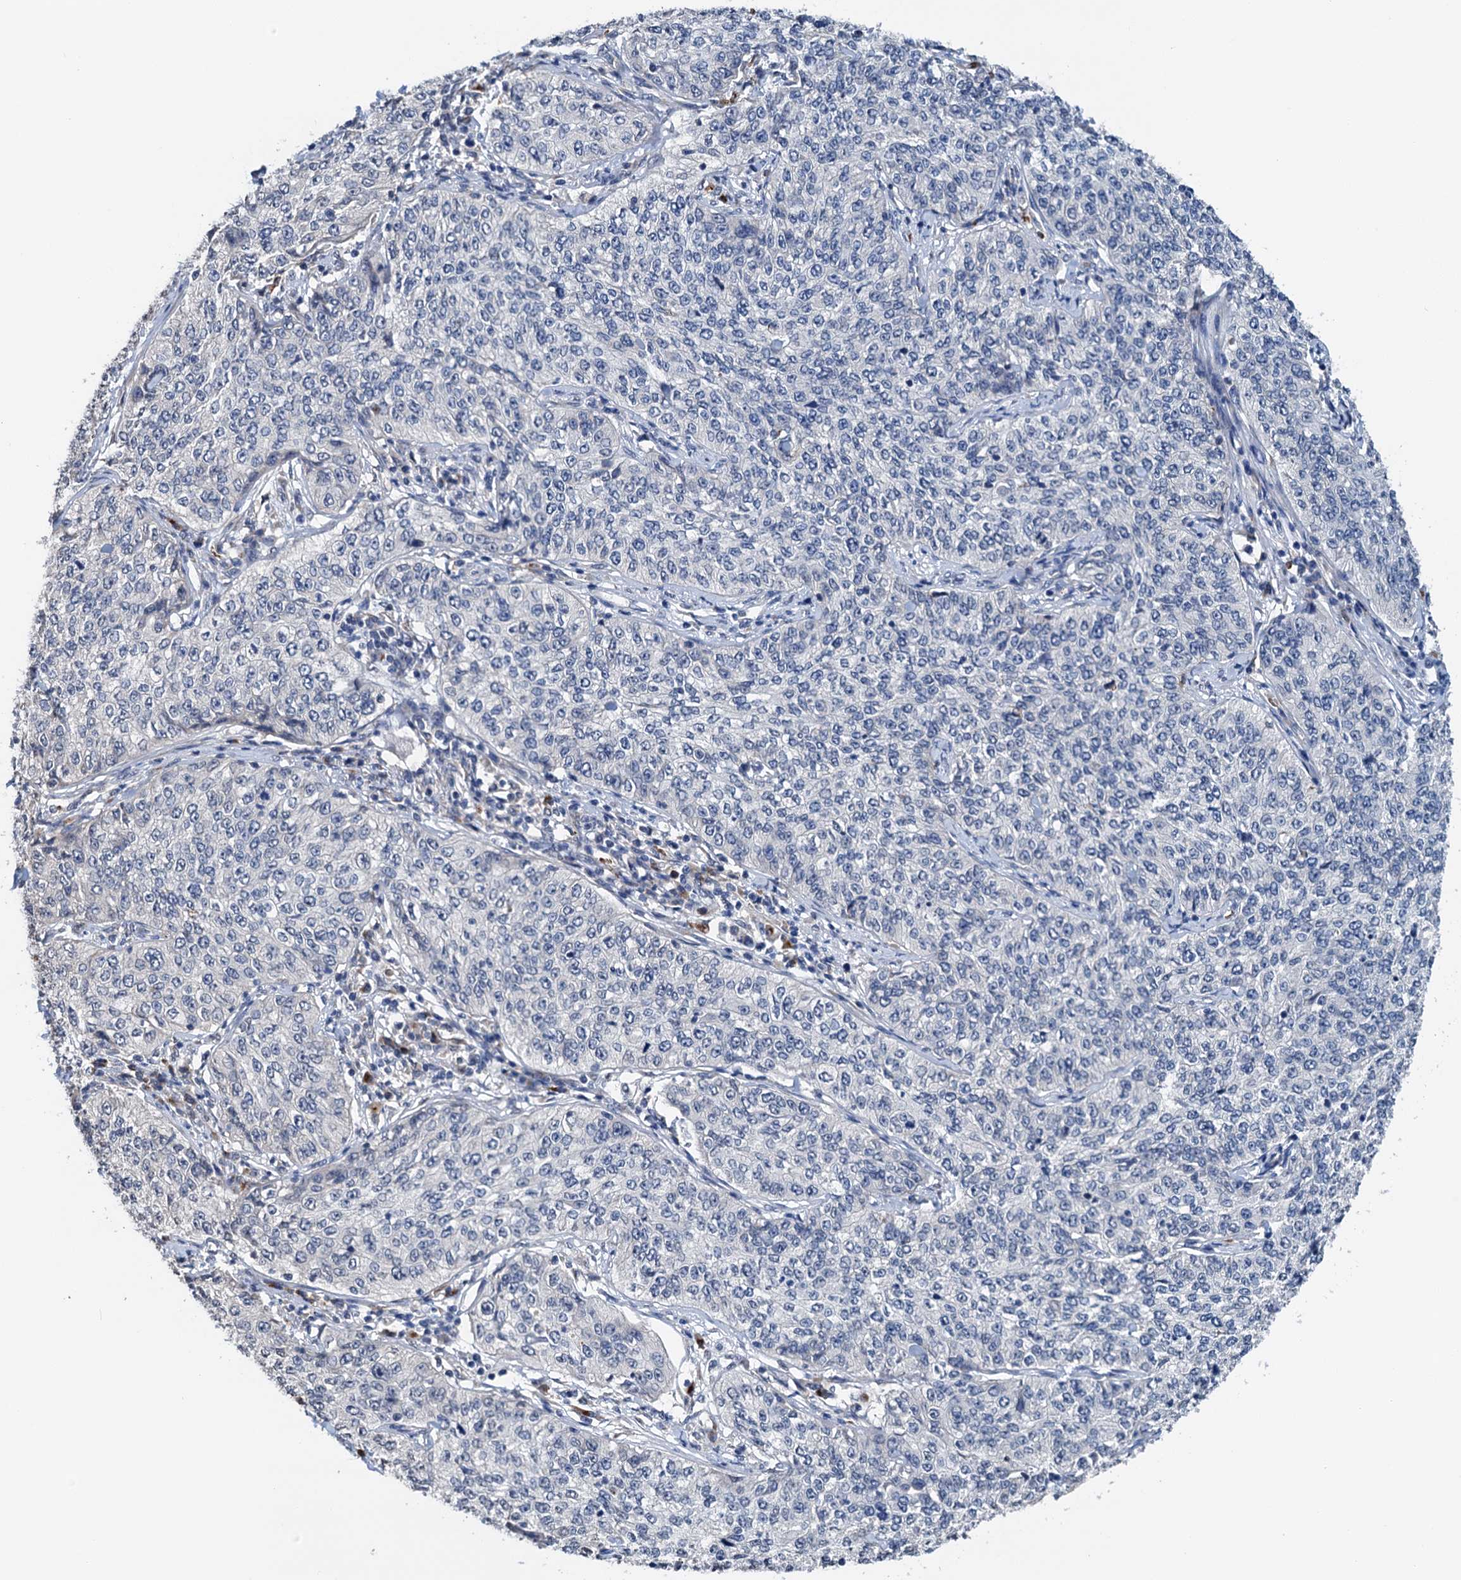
{"staining": {"intensity": "negative", "quantity": "none", "location": "none"}, "tissue": "cervical cancer", "cell_type": "Tumor cells", "image_type": "cancer", "snomed": [{"axis": "morphology", "description": "Squamous cell carcinoma, NOS"}, {"axis": "topography", "description": "Cervix"}], "caption": "Tumor cells show no significant positivity in cervical cancer. (Stains: DAB (3,3'-diaminobenzidine) immunohistochemistry with hematoxylin counter stain, Microscopy: brightfield microscopy at high magnification).", "gene": "SHLD1", "patient": {"sex": "female", "age": 35}}